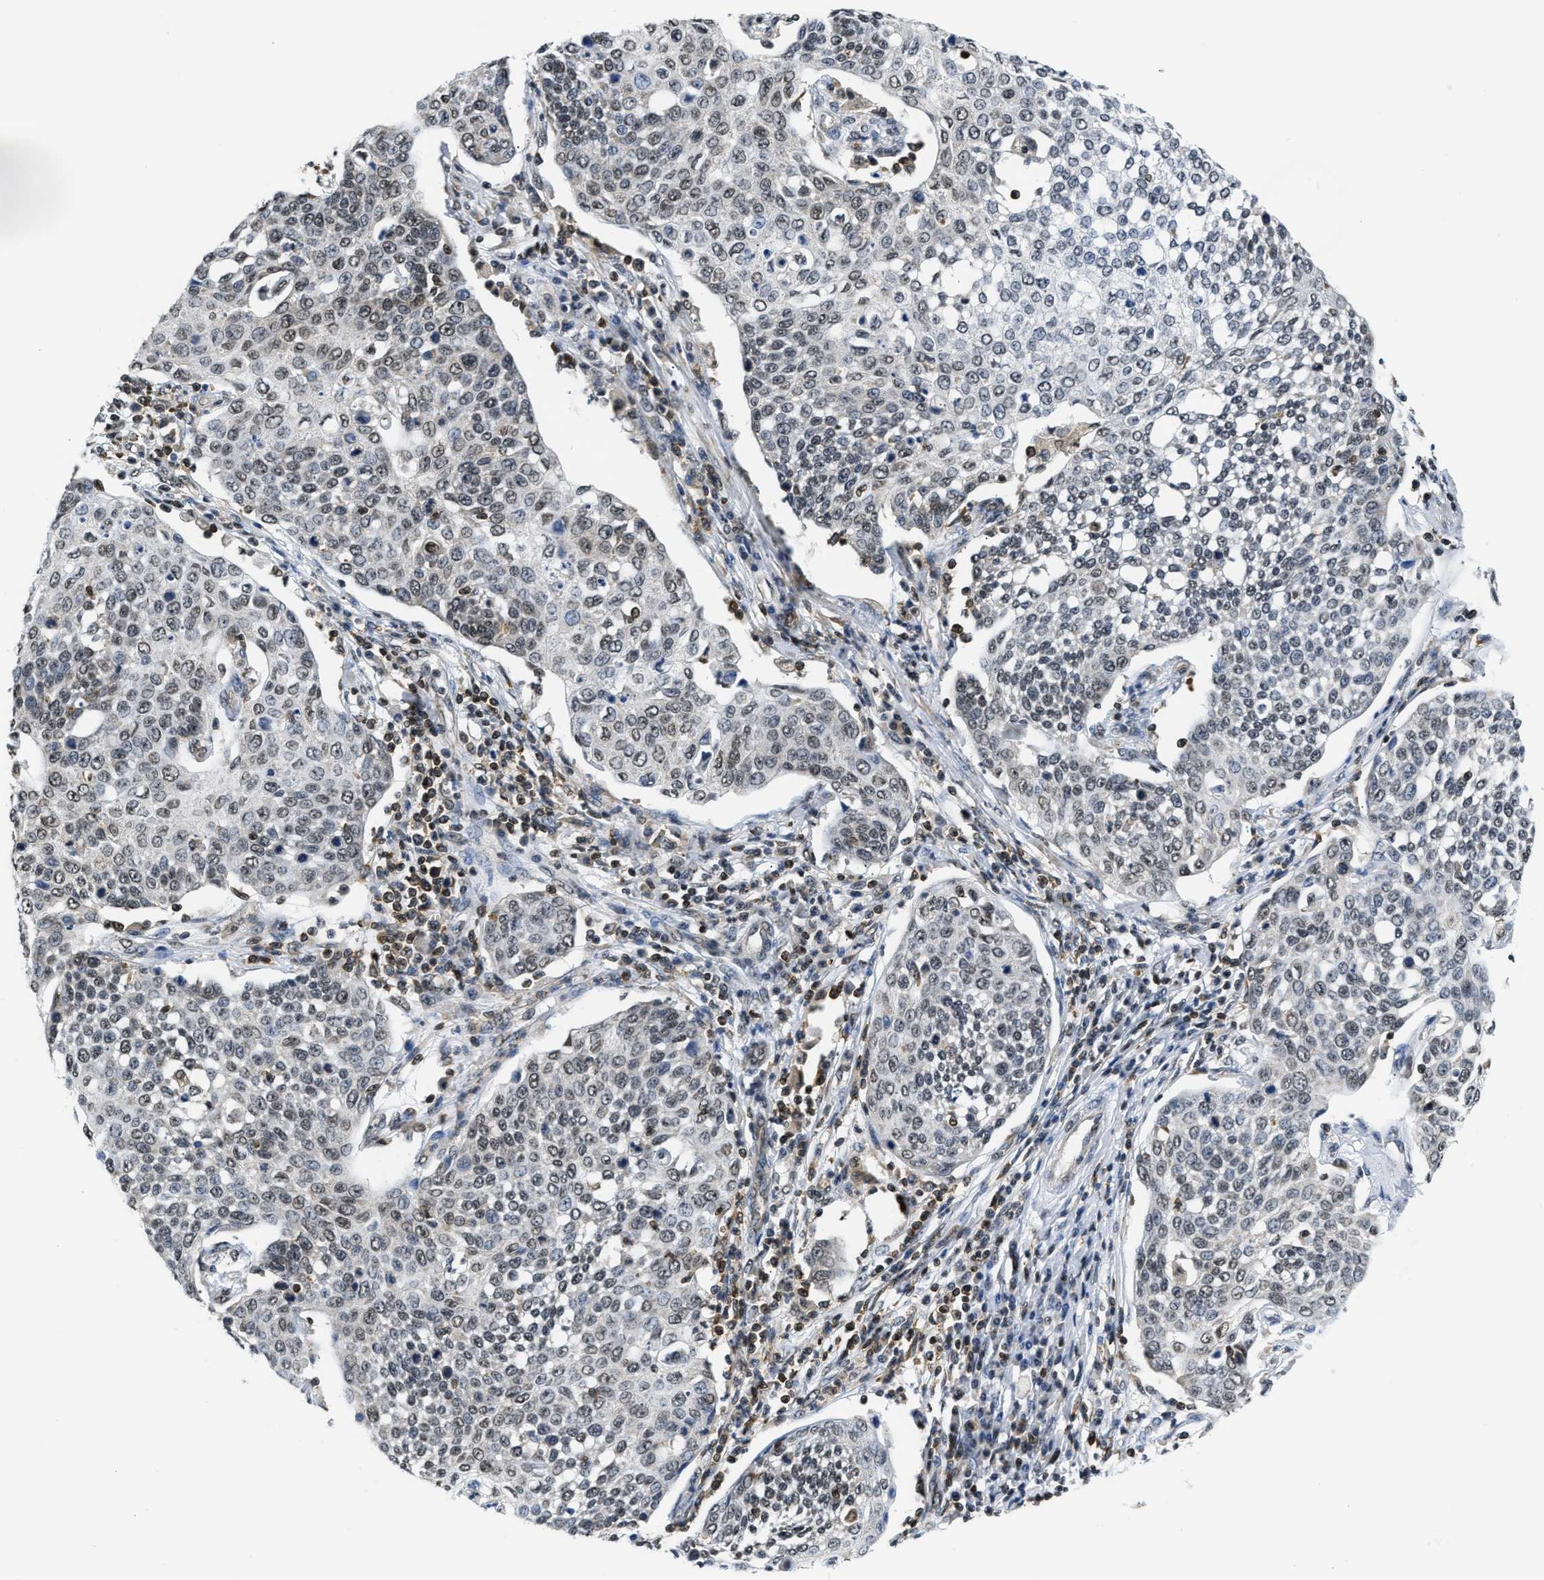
{"staining": {"intensity": "weak", "quantity": "25%-75%", "location": "nuclear"}, "tissue": "cervical cancer", "cell_type": "Tumor cells", "image_type": "cancer", "snomed": [{"axis": "morphology", "description": "Squamous cell carcinoma, NOS"}, {"axis": "topography", "description": "Cervix"}], "caption": "Cervical squamous cell carcinoma stained for a protein displays weak nuclear positivity in tumor cells.", "gene": "STK10", "patient": {"sex": "female", "age": 34}}